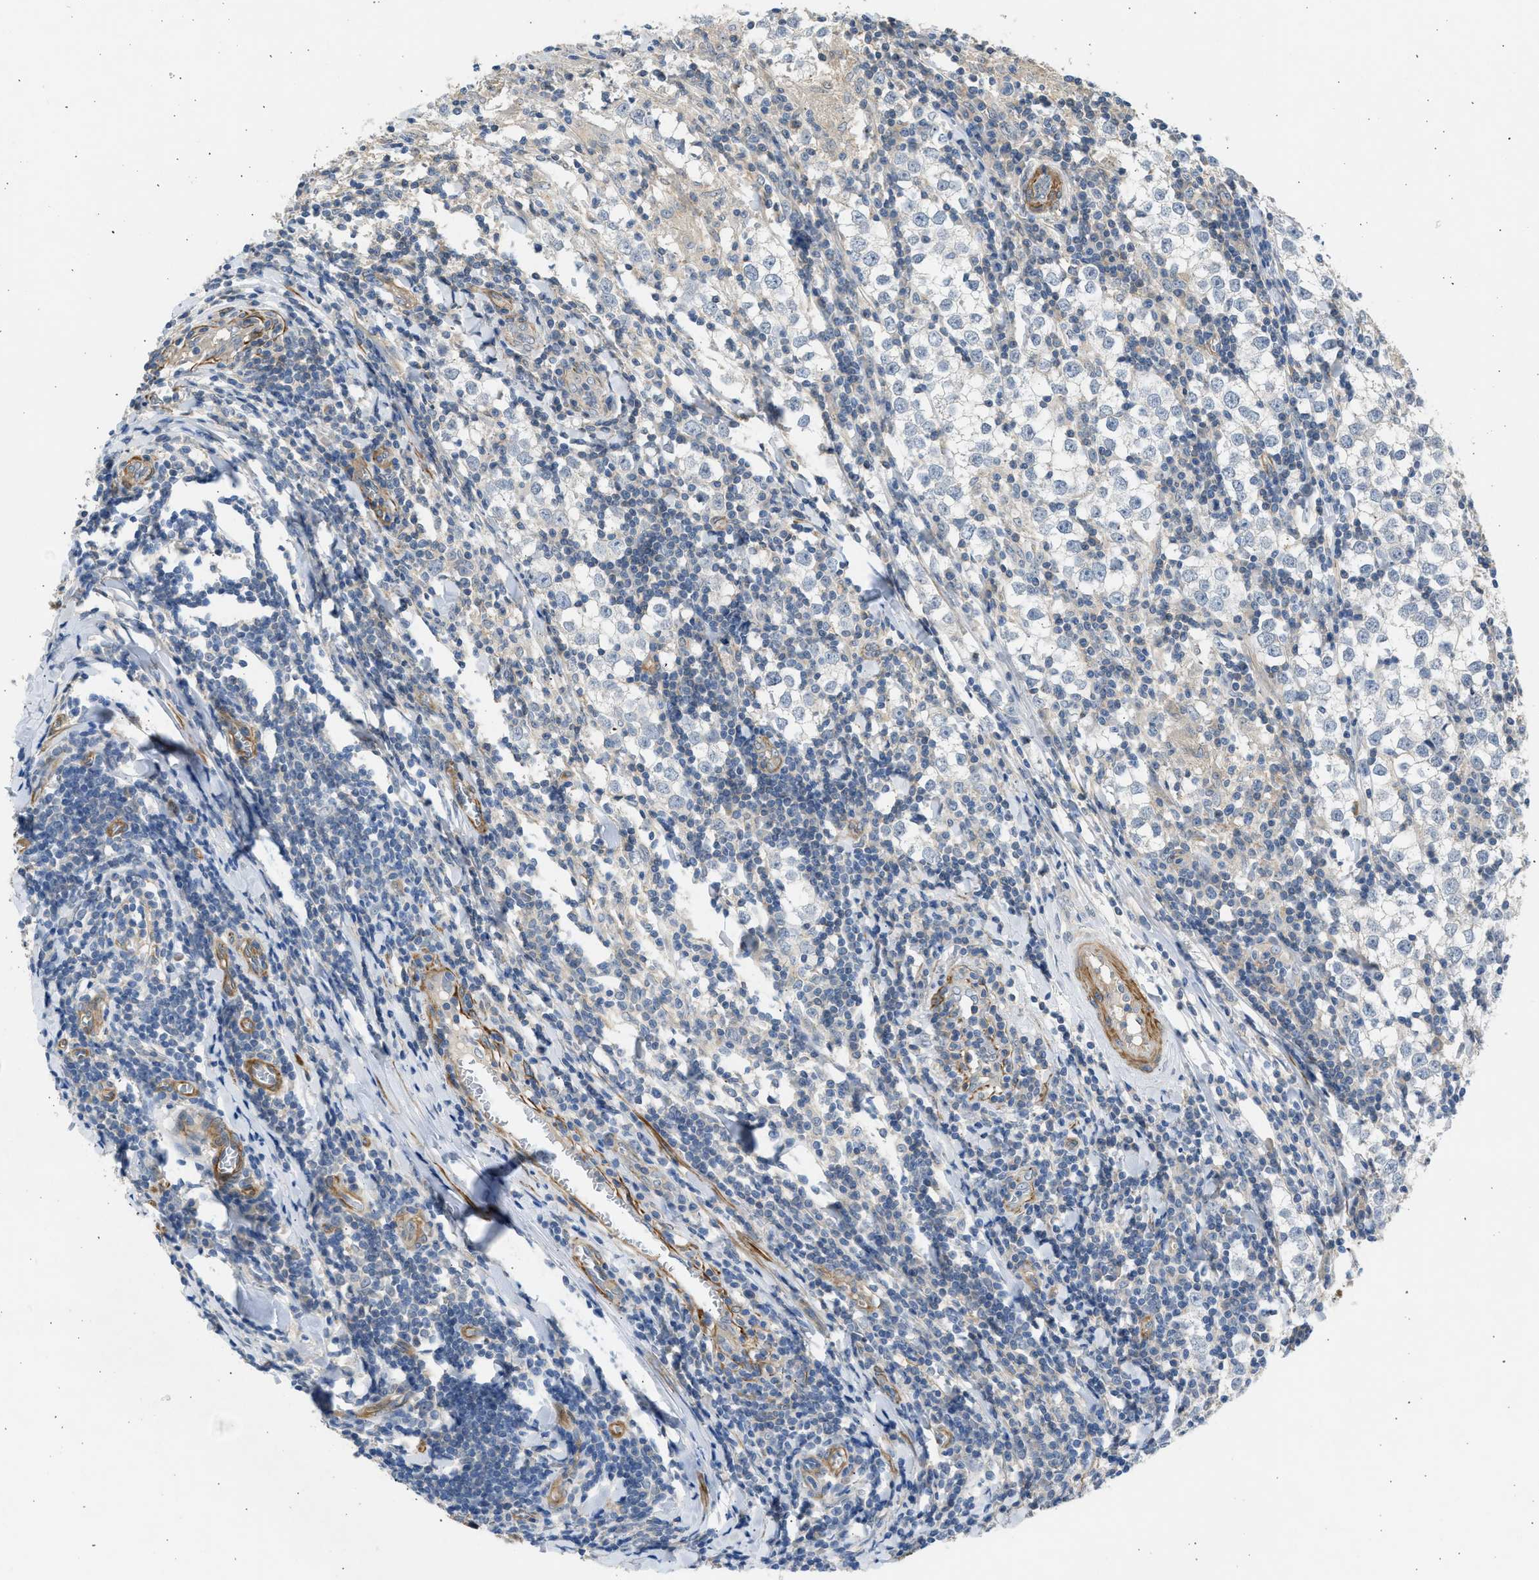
{"staining": {"intensity": "negative", "quantity": "none", "location": "none"}, "tissue": "testis cancer", "cell_type": "Tumor cells", "image_type": "cancer", "snomed": [{"axis": "morphology", "description": "Seminoma, NOS"}, {"axis": "morphology", "description": "Carcinoma, Embryonal, NOS"}, {"axis": "topography", "description": "Testis"}], "caption": "A histopathology image of human testis cancer (embryonal carcinoma) is negative for staining in tumor cells.", "gene": "PCNX3", "patient": {"sex": "male", "age": 36}}